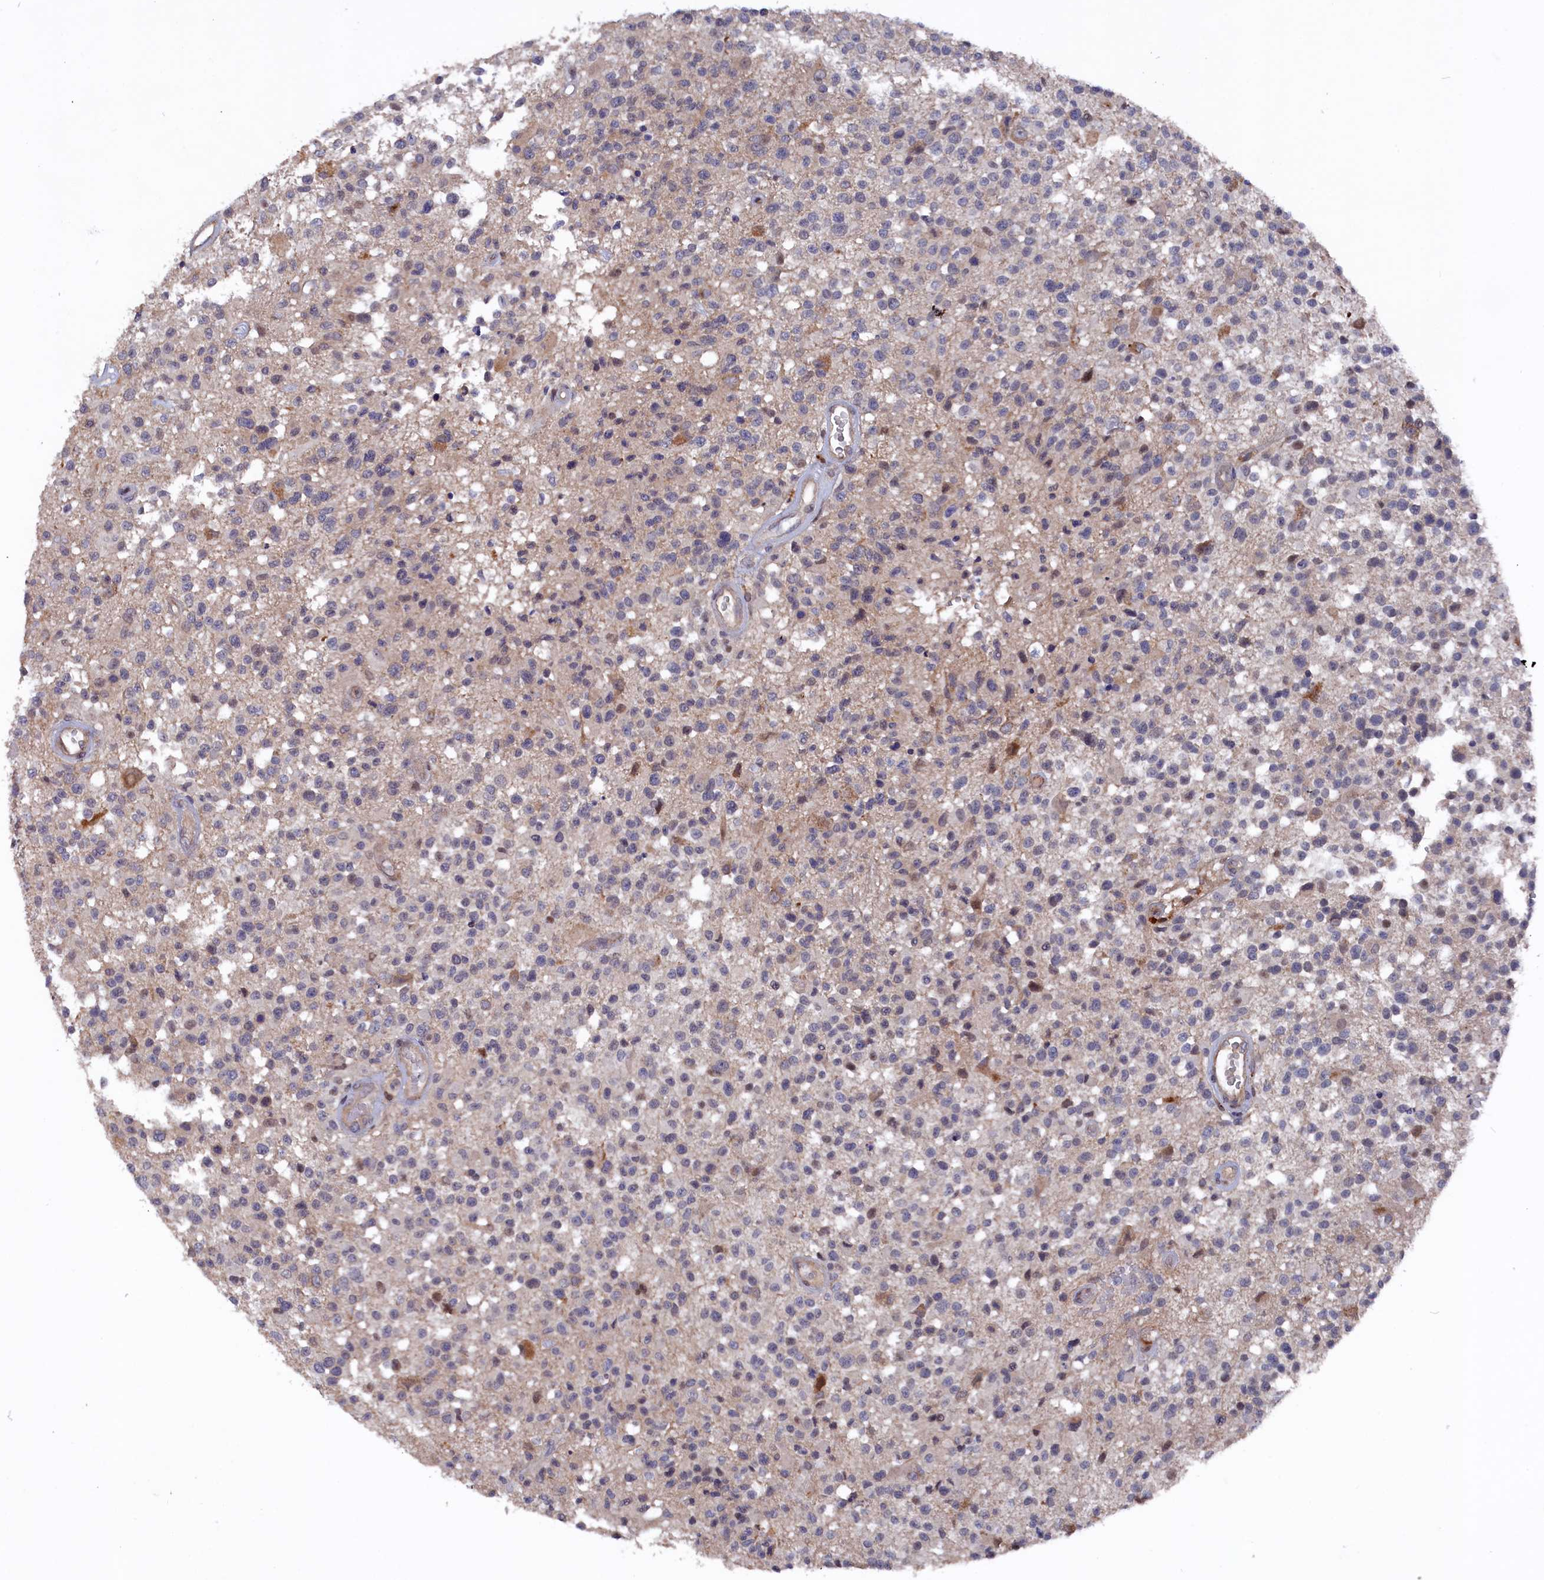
{"staining": {"intensity": "negative", "quantity": "none", "location": "none"}, "tissue": "glioma", "cell_type": "Tumor cells", "image_type": "cancer", "snomed": [{"axis": "morphology", "description": "Glioma, malignant, High grade"}, {"axis": "morphology", "description": "Glioblastoma, NOS"}, {"axis": "topography", "description": "Brain"}], "caption": "A high-resolution histopathology image shows IHC staining of glioblastoma, which demonstrates no significant expression in tumor cells. The staining is performed using DAB brown chromogen with nuclei counter-stained in using hematoxylin.", "gene": "TMC5", "patient": {"sex": "male", "age": 60}}